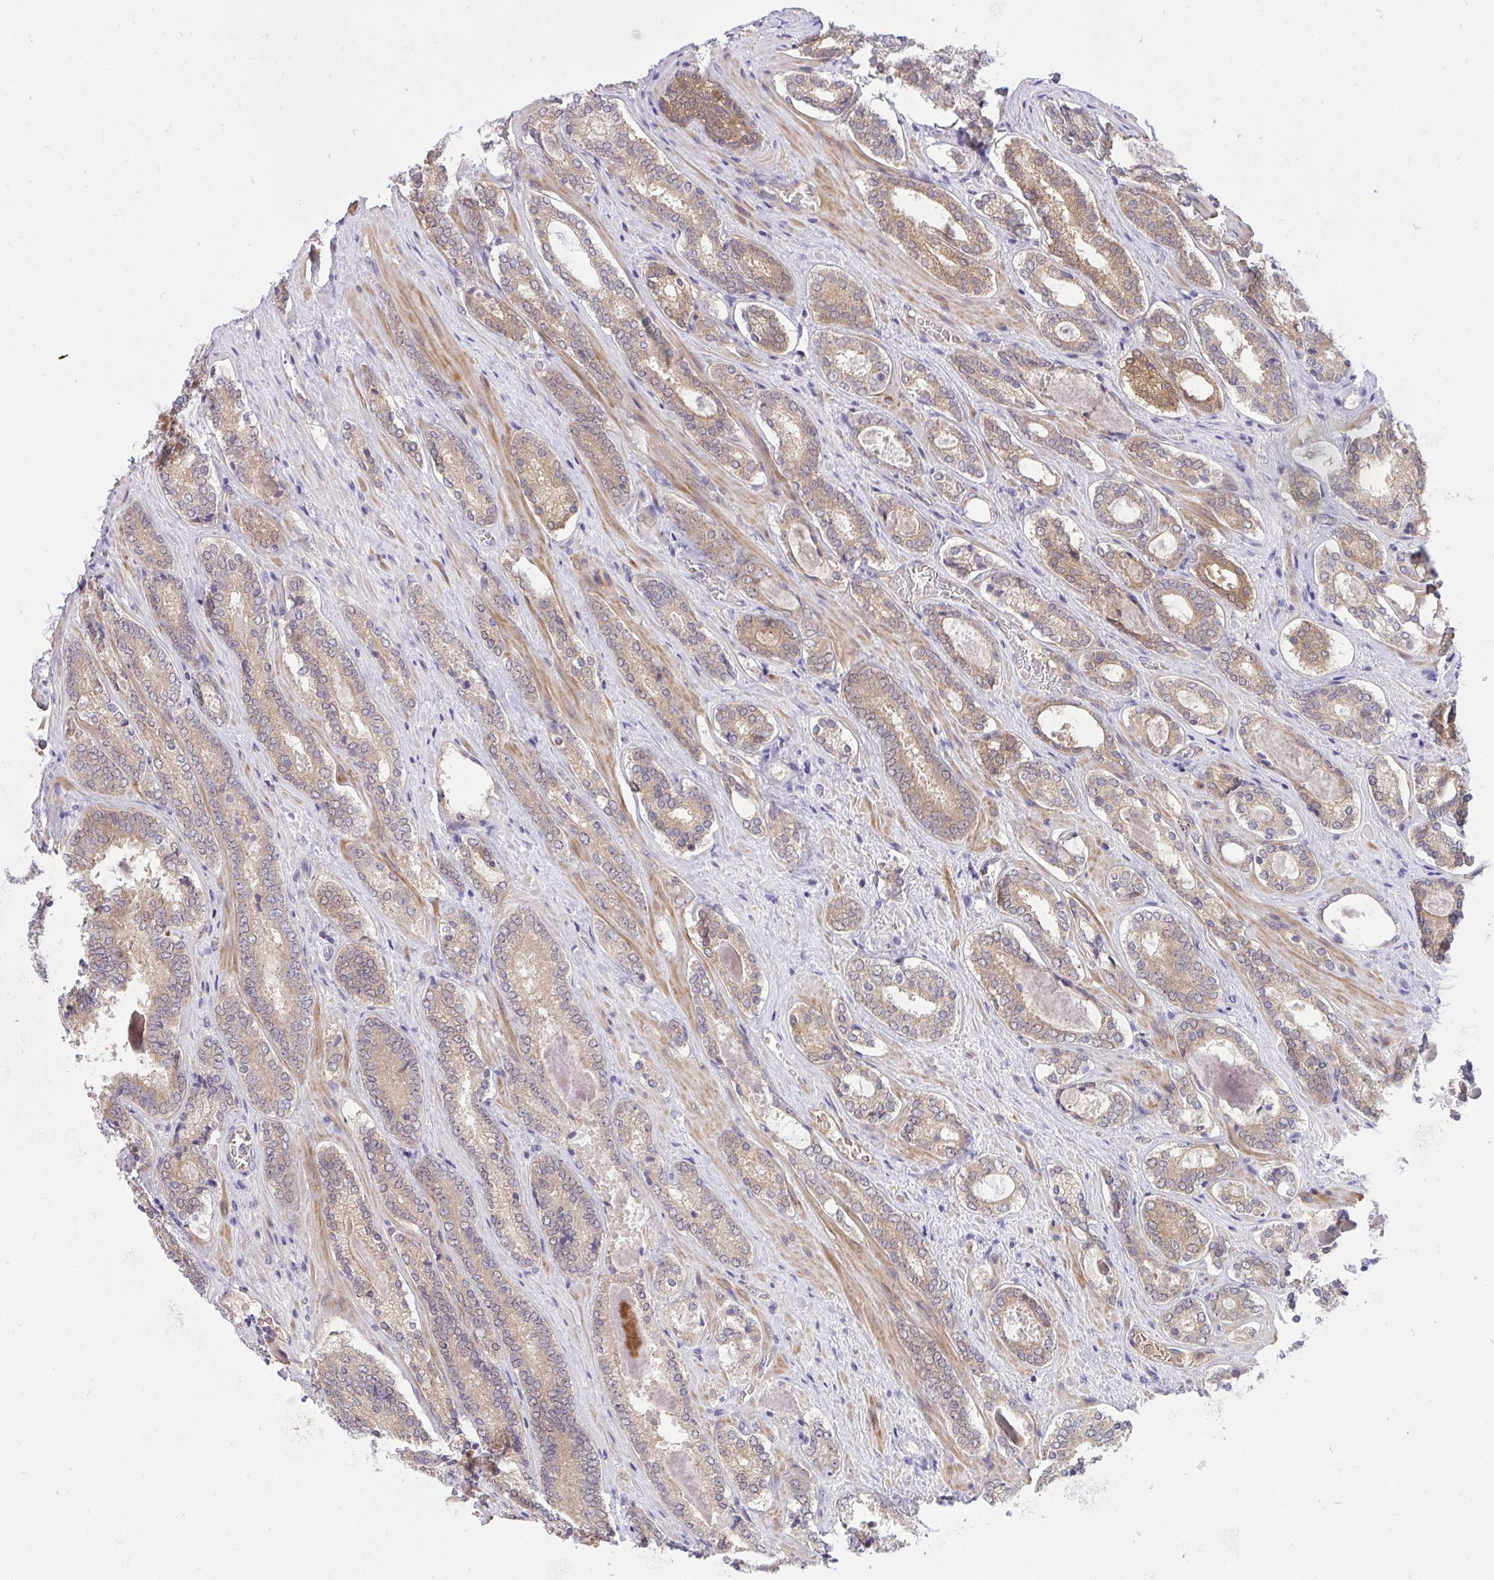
{"staining": {"intensity": "weak", "quantity": "25%-75%", "location": "cytoplasmic/membranous"}, "tissue": "prostate cancer", "cell_type": "Tumor cells", "image_type": "cancer", "snomed": [{"axis": "morphology", "description": "Adenocarcinoma, Low grade"}, {"axis": "topography", "description": "Prostate"}], "caption": "Immunohistochemical staining of low-grade adenocarcinoma (prostate) reveals weak cytoplasmic/membranous protein staining in approximately 25%-75% of tumor cells.", "gene": "C19orf54", "patient": {"sex": "male", "age": 62}}